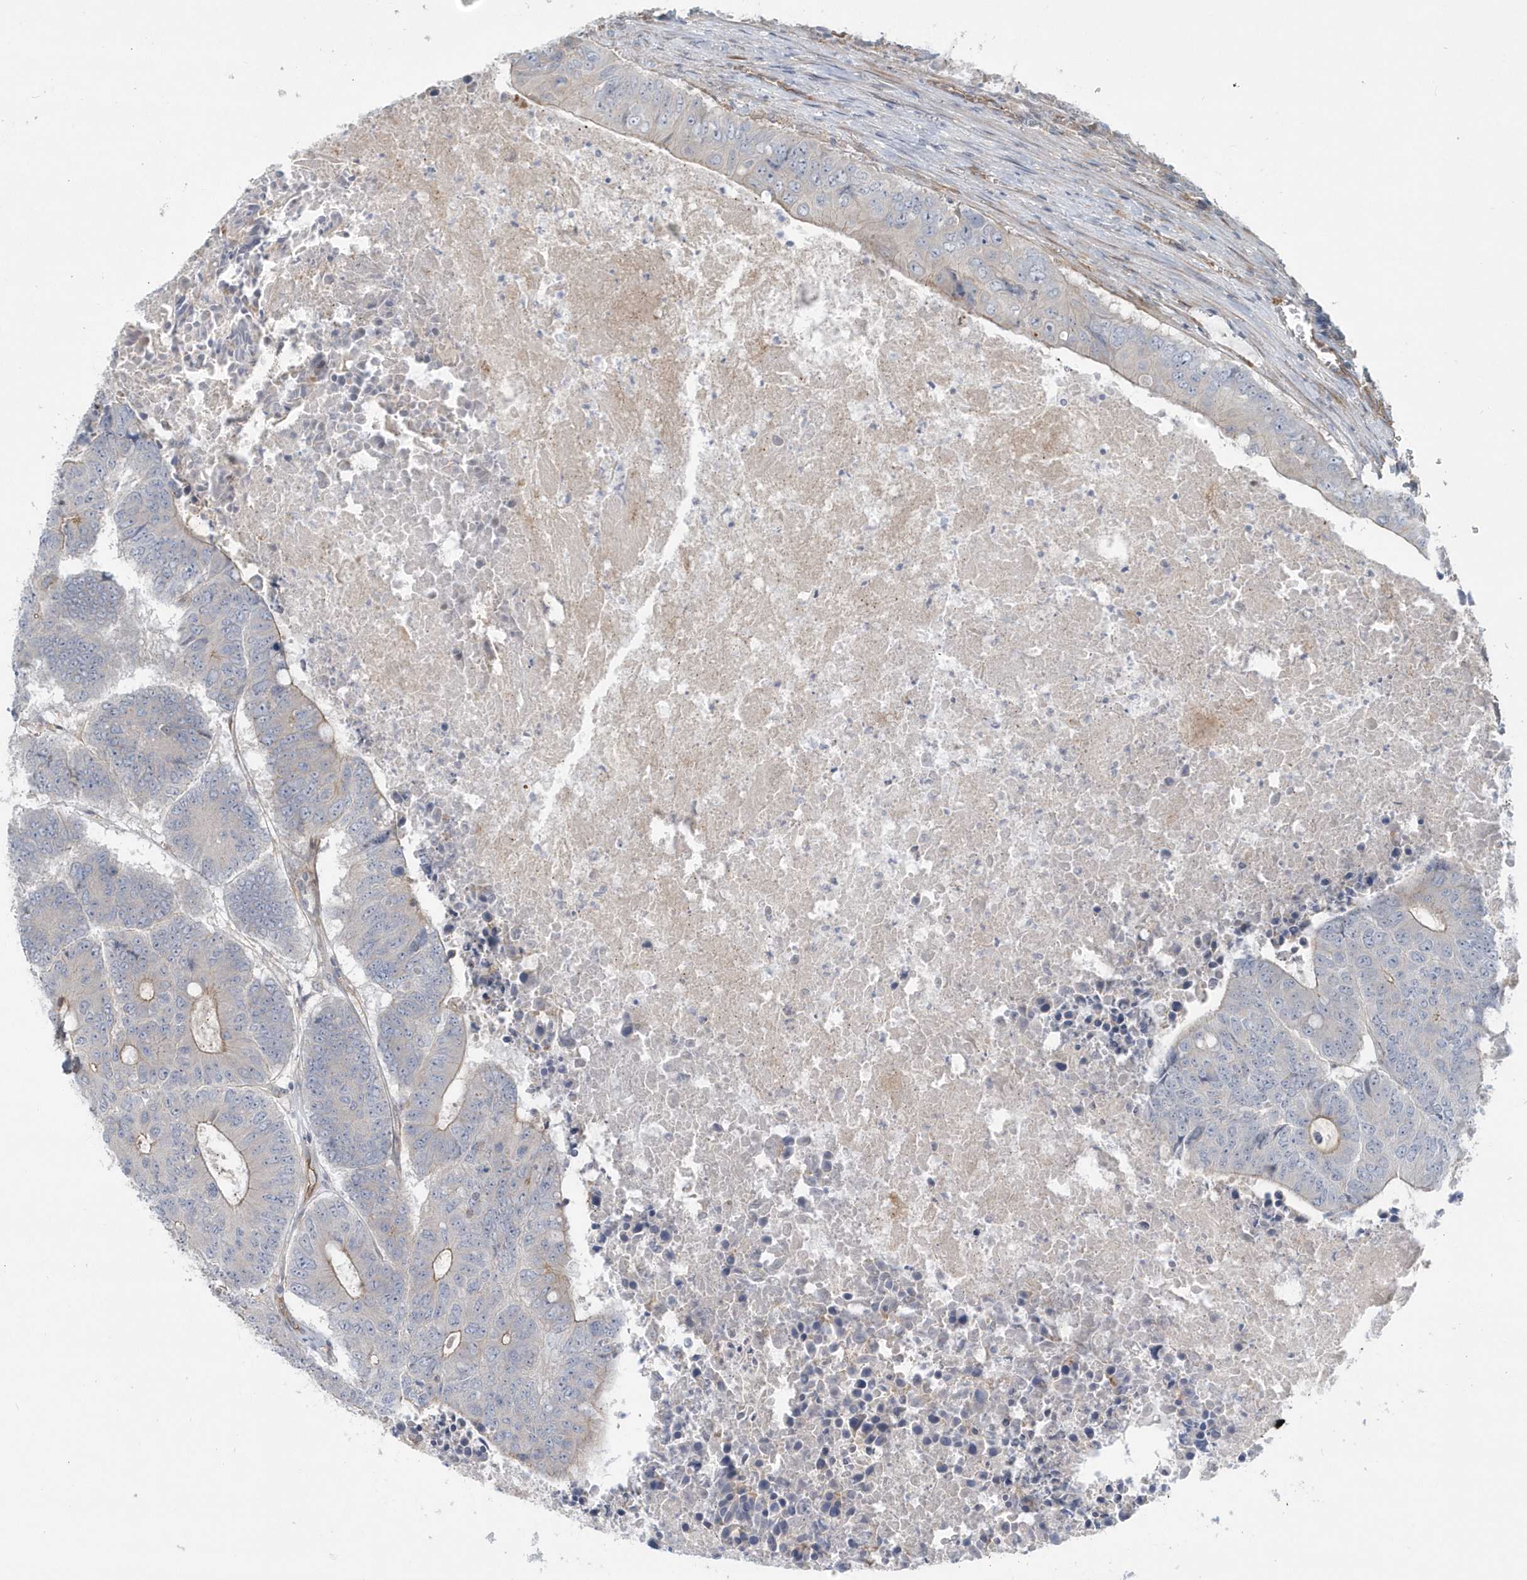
{"staining": {"intensity": "weak", "quantity": "<25%", "location": "cytoplasmic/membranous"}, "tissue": "colorectal cancer", "cell_type": "Tumor cells", "image_type": "cancer", "snomed": [{"axis": "morphology", "description": "Adenocarcinoma, NOS"}, {"axis": "topography", "description": "Colon"}], "caption": "Immunohistochemical staining of human colorectal adenocarcinoma shows no significant positivity in tumor cells.", "gene": "RAI14", "patient": {"sex": "male", "age": 87}}